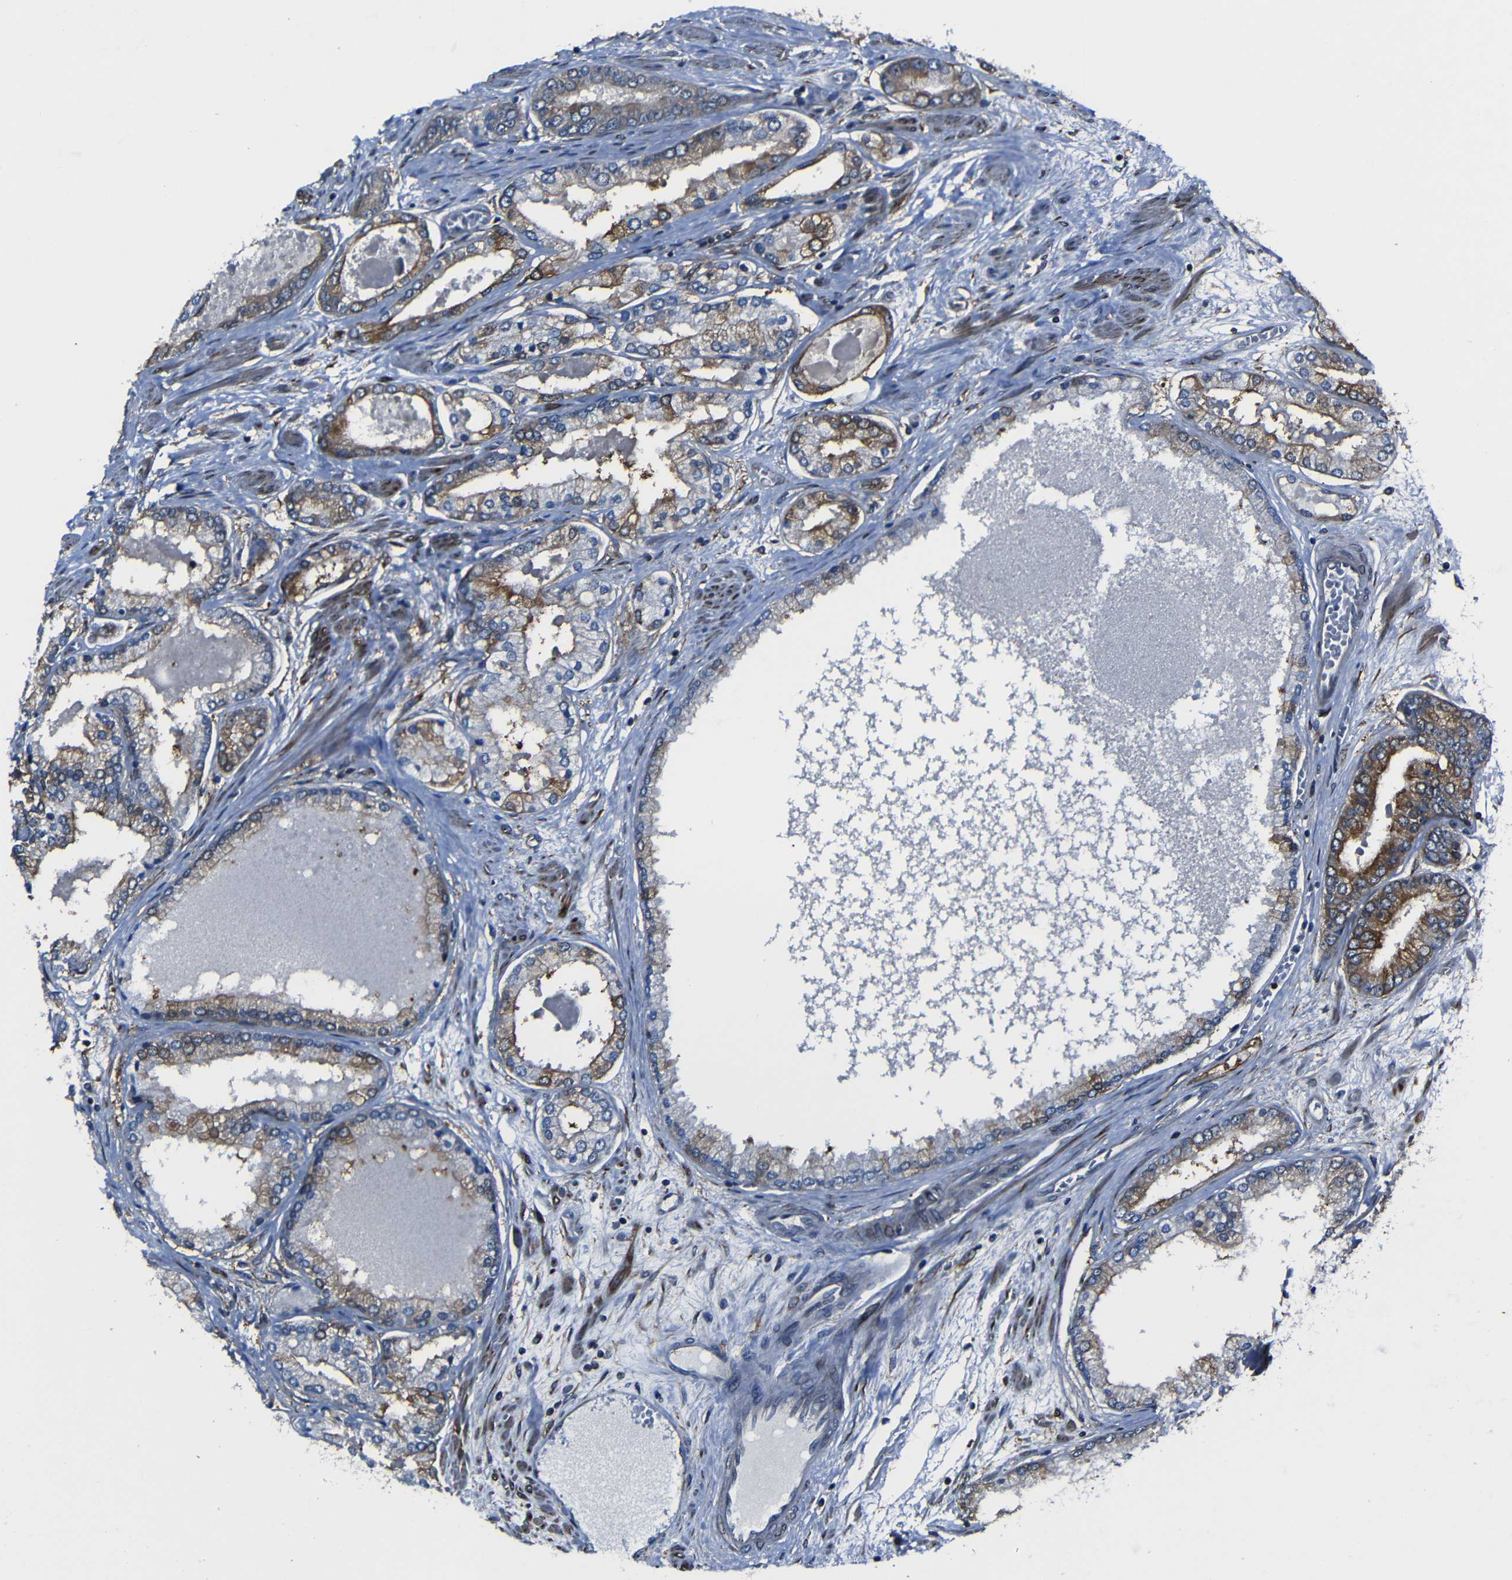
{"staining": {"intensity": "moderate", "quantity": ">75%", "location": "cytoplasmic/membranous"}, "tissue": "prostate cancer", "cell_type": "Tumor cells", "image_type": "cancer", "snomed": [{"axis": "morphology", "description": "Adenocarcinoma, High grade"}, {"axis": "topography", "description": "Prostate"}], "caption": "DAB (3,3'-diaminobenzidine) immunohistochemical staining of prostate adenocarcinoma (high-grade) demonstrates moderate cytoplasmic/membranous protein expression in about >75% of tumor cells.", "gene": "KIAA0513", "patient": {"sex": "male", "age": 59}}